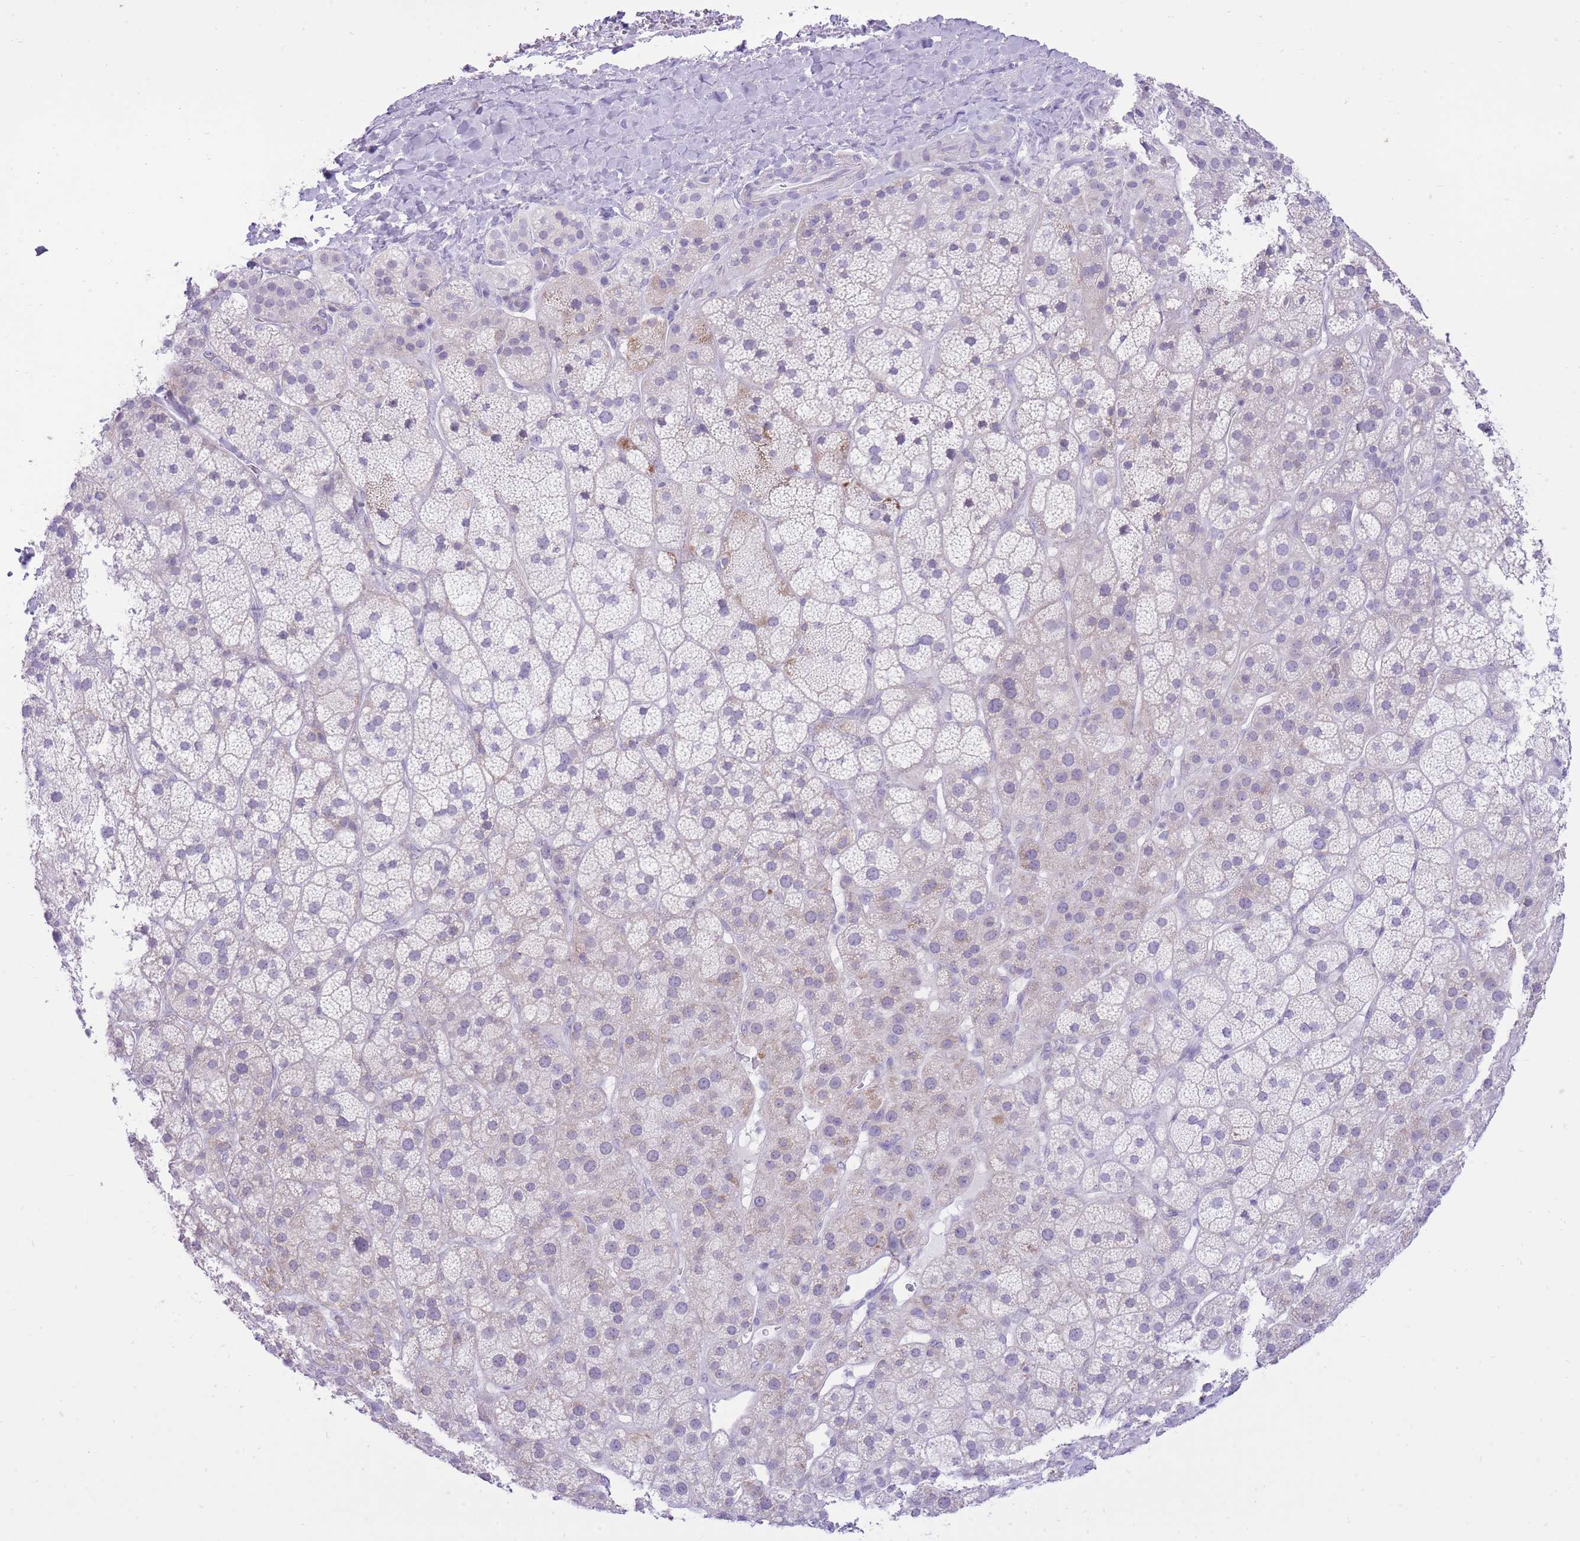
{"staining": {"intensity": "strong", "quantity": "<25%", "location": "cytoplasmic/membranous"}, "tissue": "adrenal gland", "cell_type": "Glandular cells", "image_type": "normal", "snomed": [{"axis": "morphology", "description": "Normal tissue, NOS"}, {"axis": "topography", "description": "Adrenal gland"}], "caption": "About <25% of glandular cells in normal human adrenal gland exhibit strong cytoplasmic/membranous protein staining as visualized by brown immunohistochemical staining.", "gene": "DENND2D", "patient": {"sex": "female", "age": 70}}